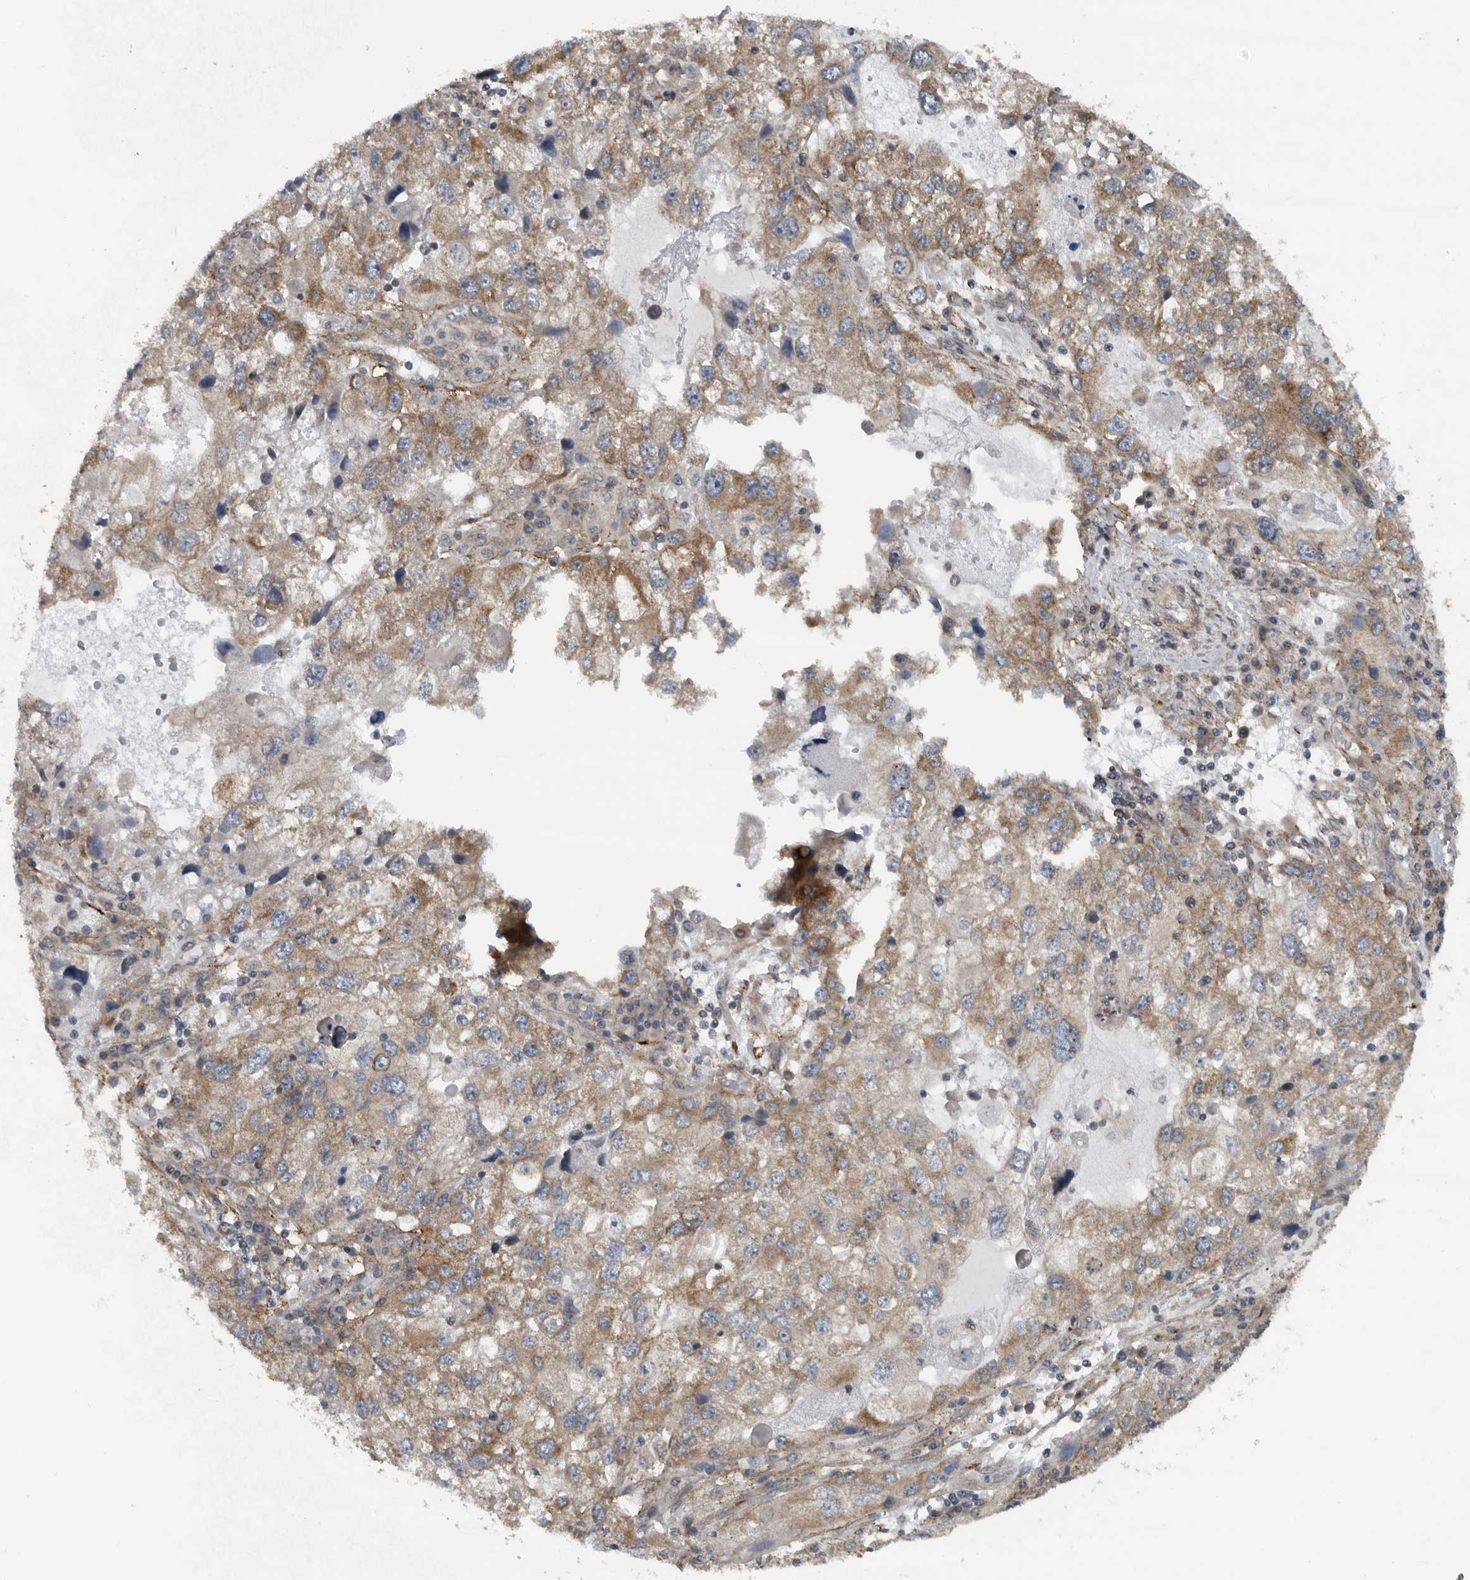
{"staining": {"intensity": "weak", "quantity": ">75%", "location": "cytoplasmic/membranous"}, "tissue": "endometrial cancer", "cell_type": "Tumor cells", "image_type": "cancer", "snomed": [{"axis": "morphology", "description": "Adenocarcinoma, NOS"}, {"axis": "topography", "description": "Endometrium"}], "caption": "Immunohistochemical staining of human endometrial adenocarcinoma shows low levels of weak cytoplasmic/membranous protein expression in about >75% of tumor cells. (Stains: DAB (3,3'-diaminobenzidine) in brown, nuclei in blue, Microscopy: brightfield microscopy at high magnification).", "gene": "AMFR", "patient": {"sex": "female", "age": 49}}